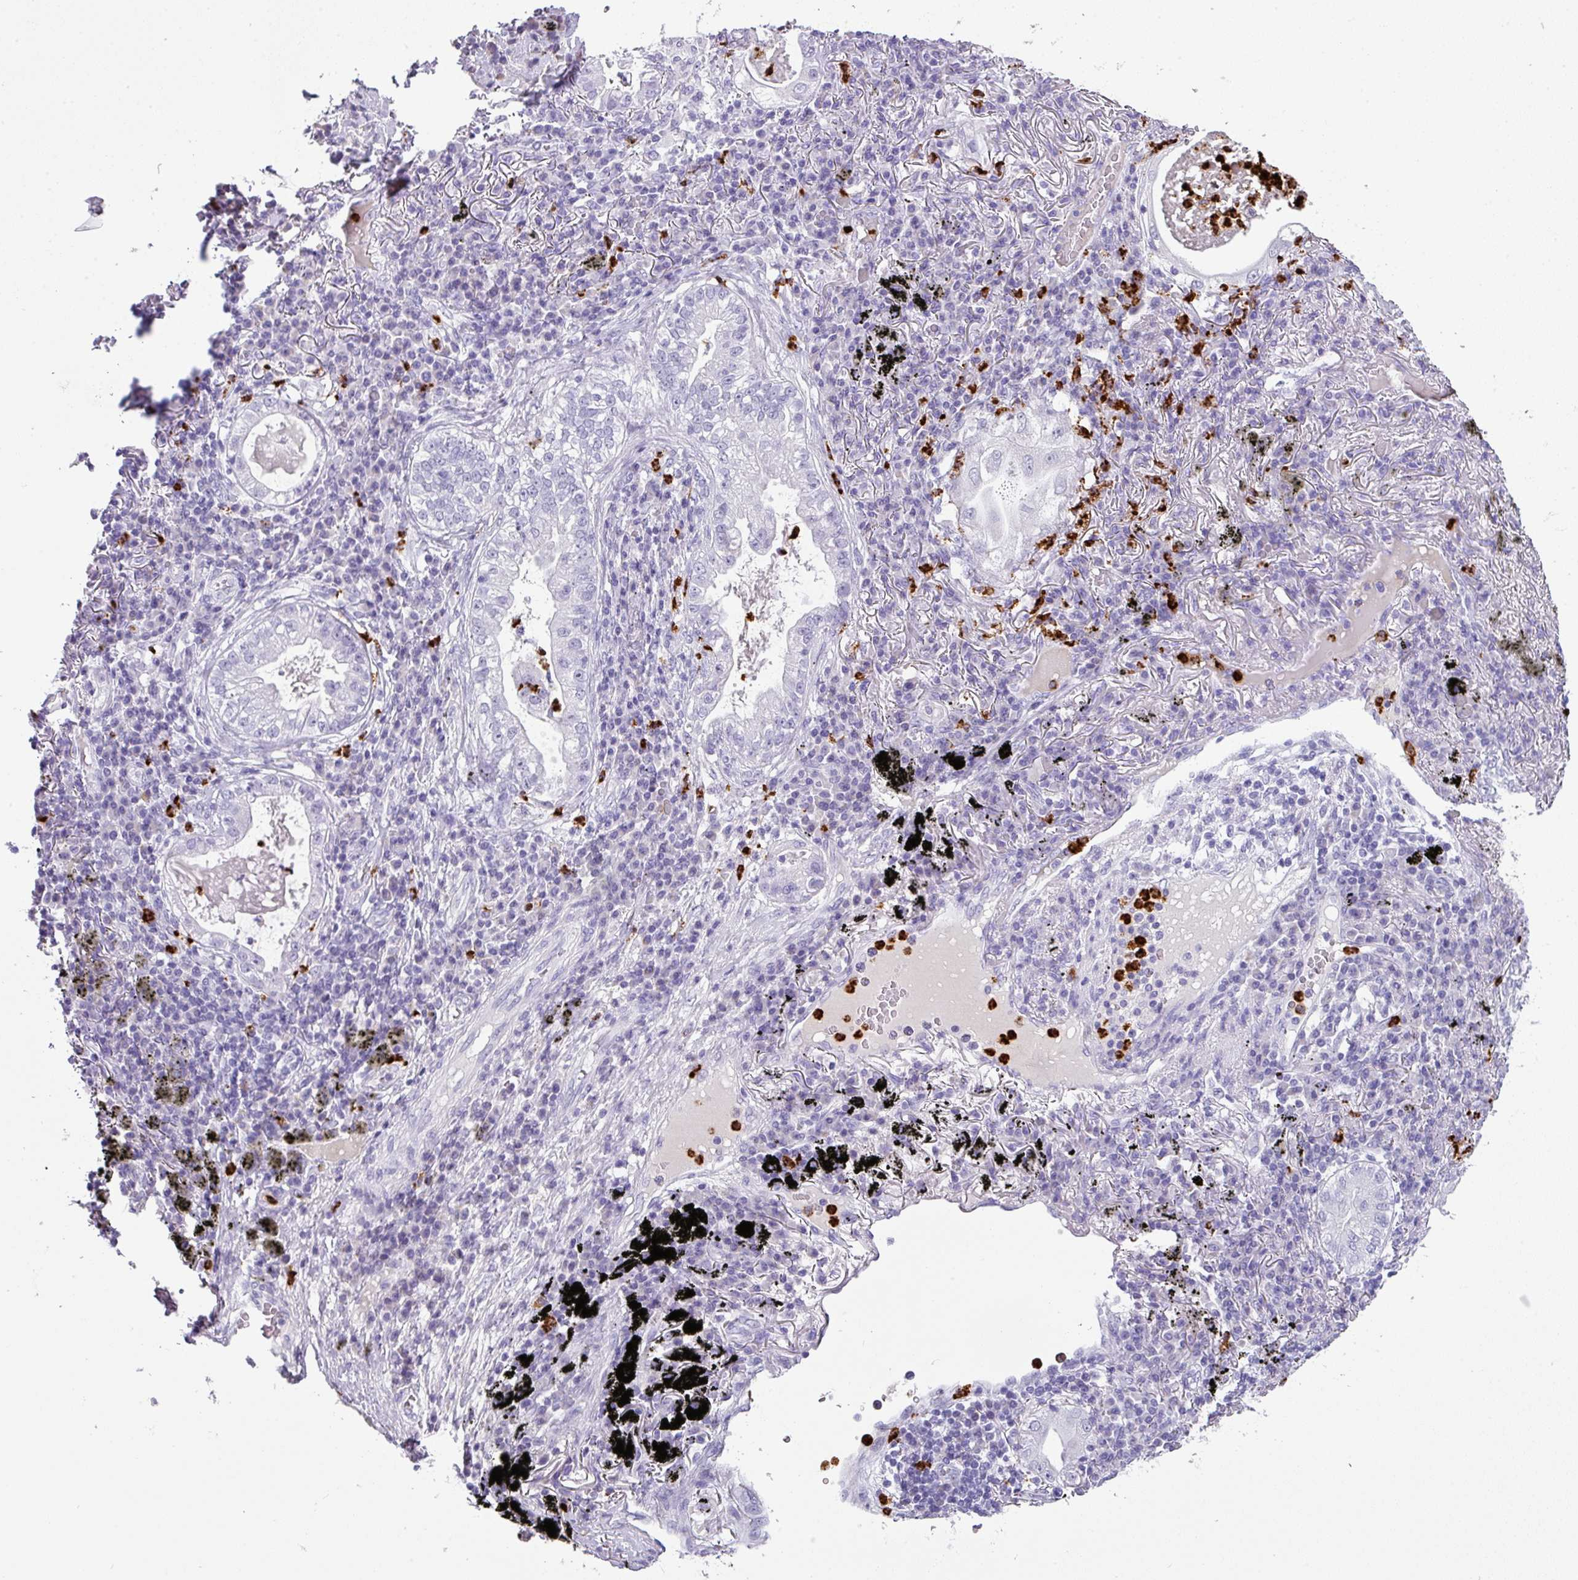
{"staining": {"intensity": "negative", "quantity": "none", "location": "none"}, "tissue": "lung cancer", "cell_type": "Tumor cells", "image_type": "cancer", "snomed": [{"axis": "morphology", "description": "Adenocarcinoma, NOS"}, {"axis": "topography", "description": "Lung"}], "caption": "Human adenocarcinoma (lung) stained for a protein using immunohistochemistry (IHC) shows no staining in tumor cells.", "gene": "CTSG", "patient": {"sex": "female", "age": 73}}